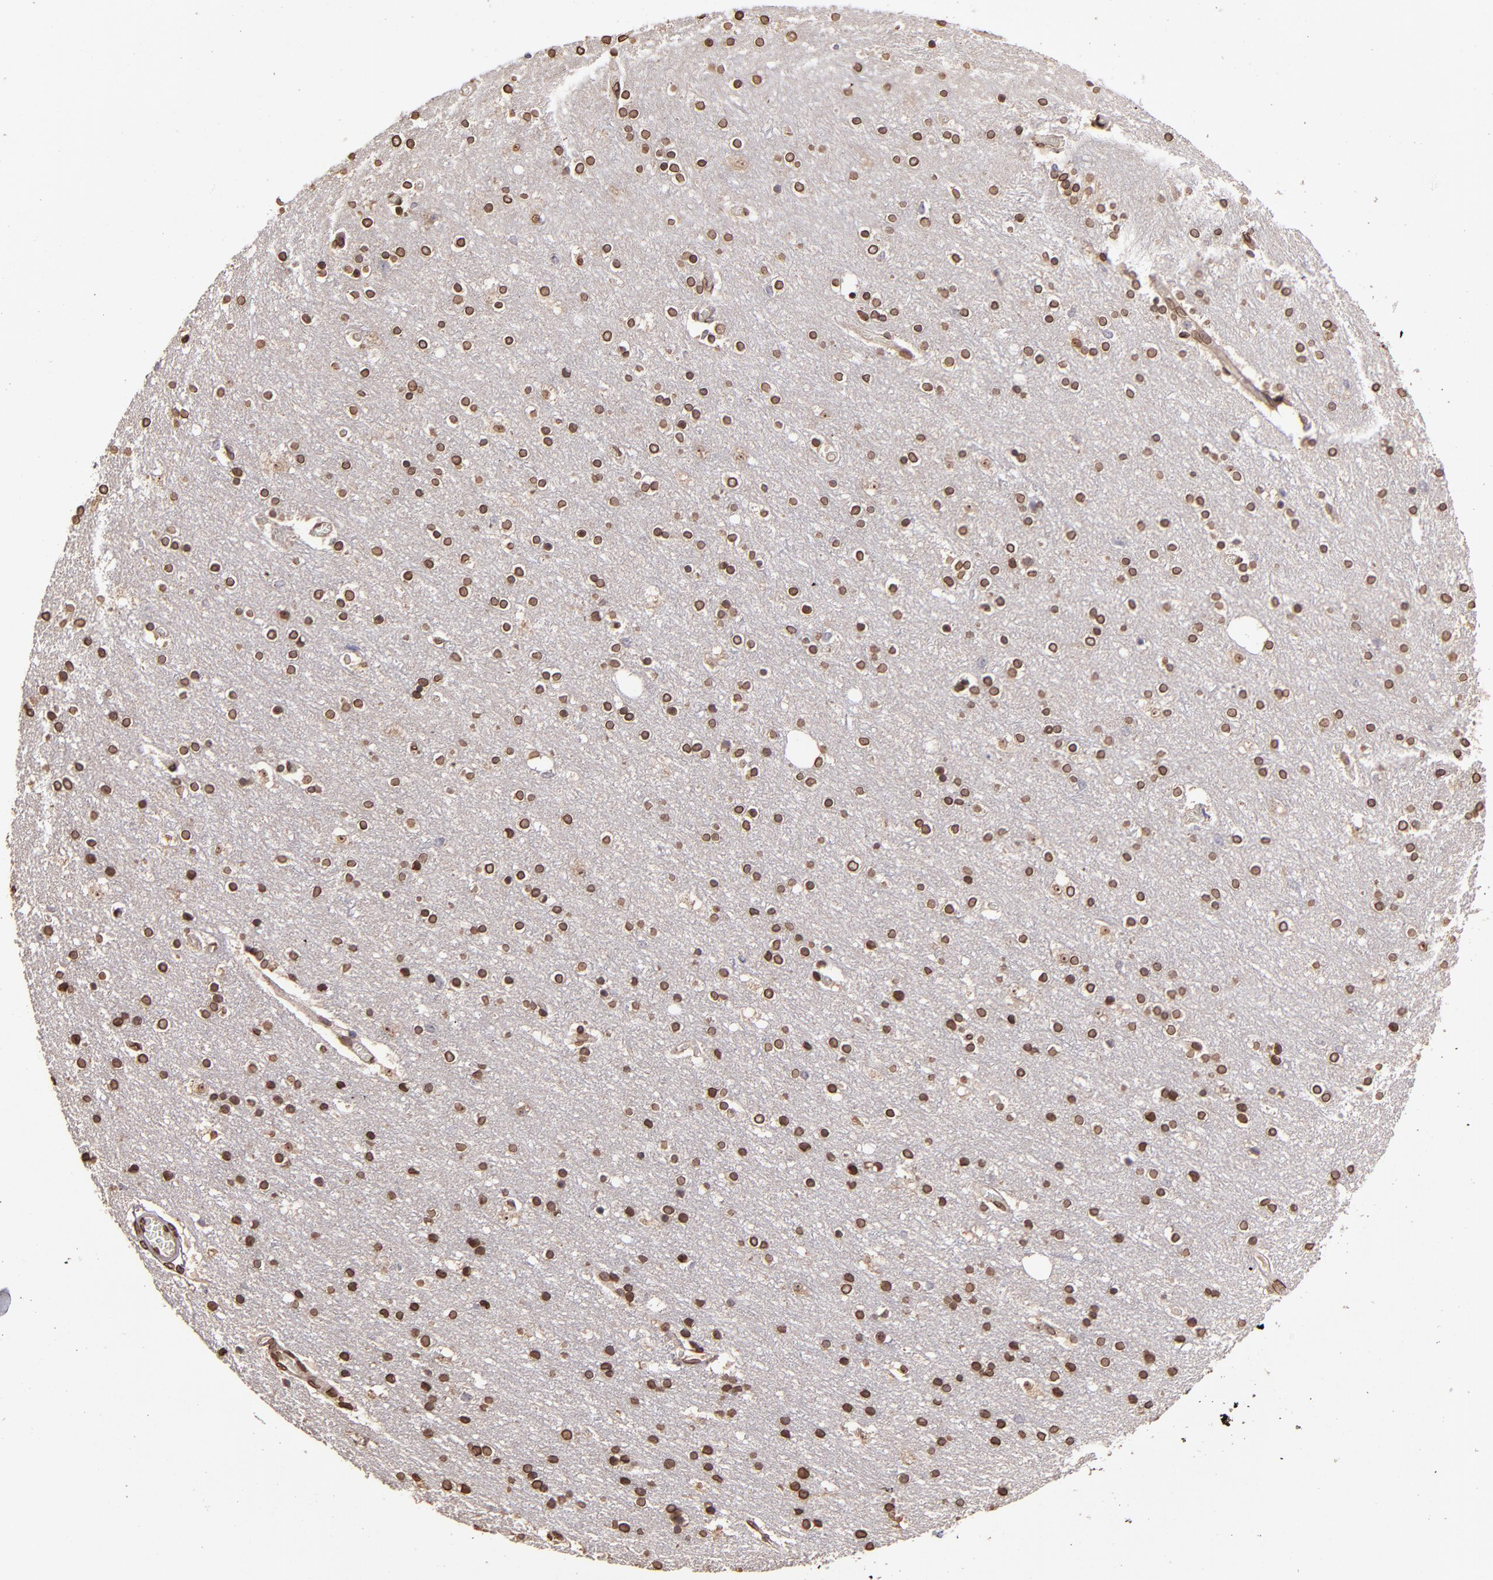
{"staining": {"intensity": "strong", "quantity": "25%-75%", "location": "cytoplasmic/membranous,nuclear"}, "tissue": "cerebral cortex", "cell_type": "Endothelial cells", "image_type": "normal", "snomed": [{"axis": "morphology", "description": "Normal tissue, NOS"}, {"axis": "topography", "description": "Cerebral cortex"}], "caption": "Cerebral cortex stained with immunohistochemistry reveals strong cytoplasmic/membranous,nuclear expression in about 25%-75% of endothelial cells.", "gene": "PUM3", "patient": {"sex": "female", "age": 54}}